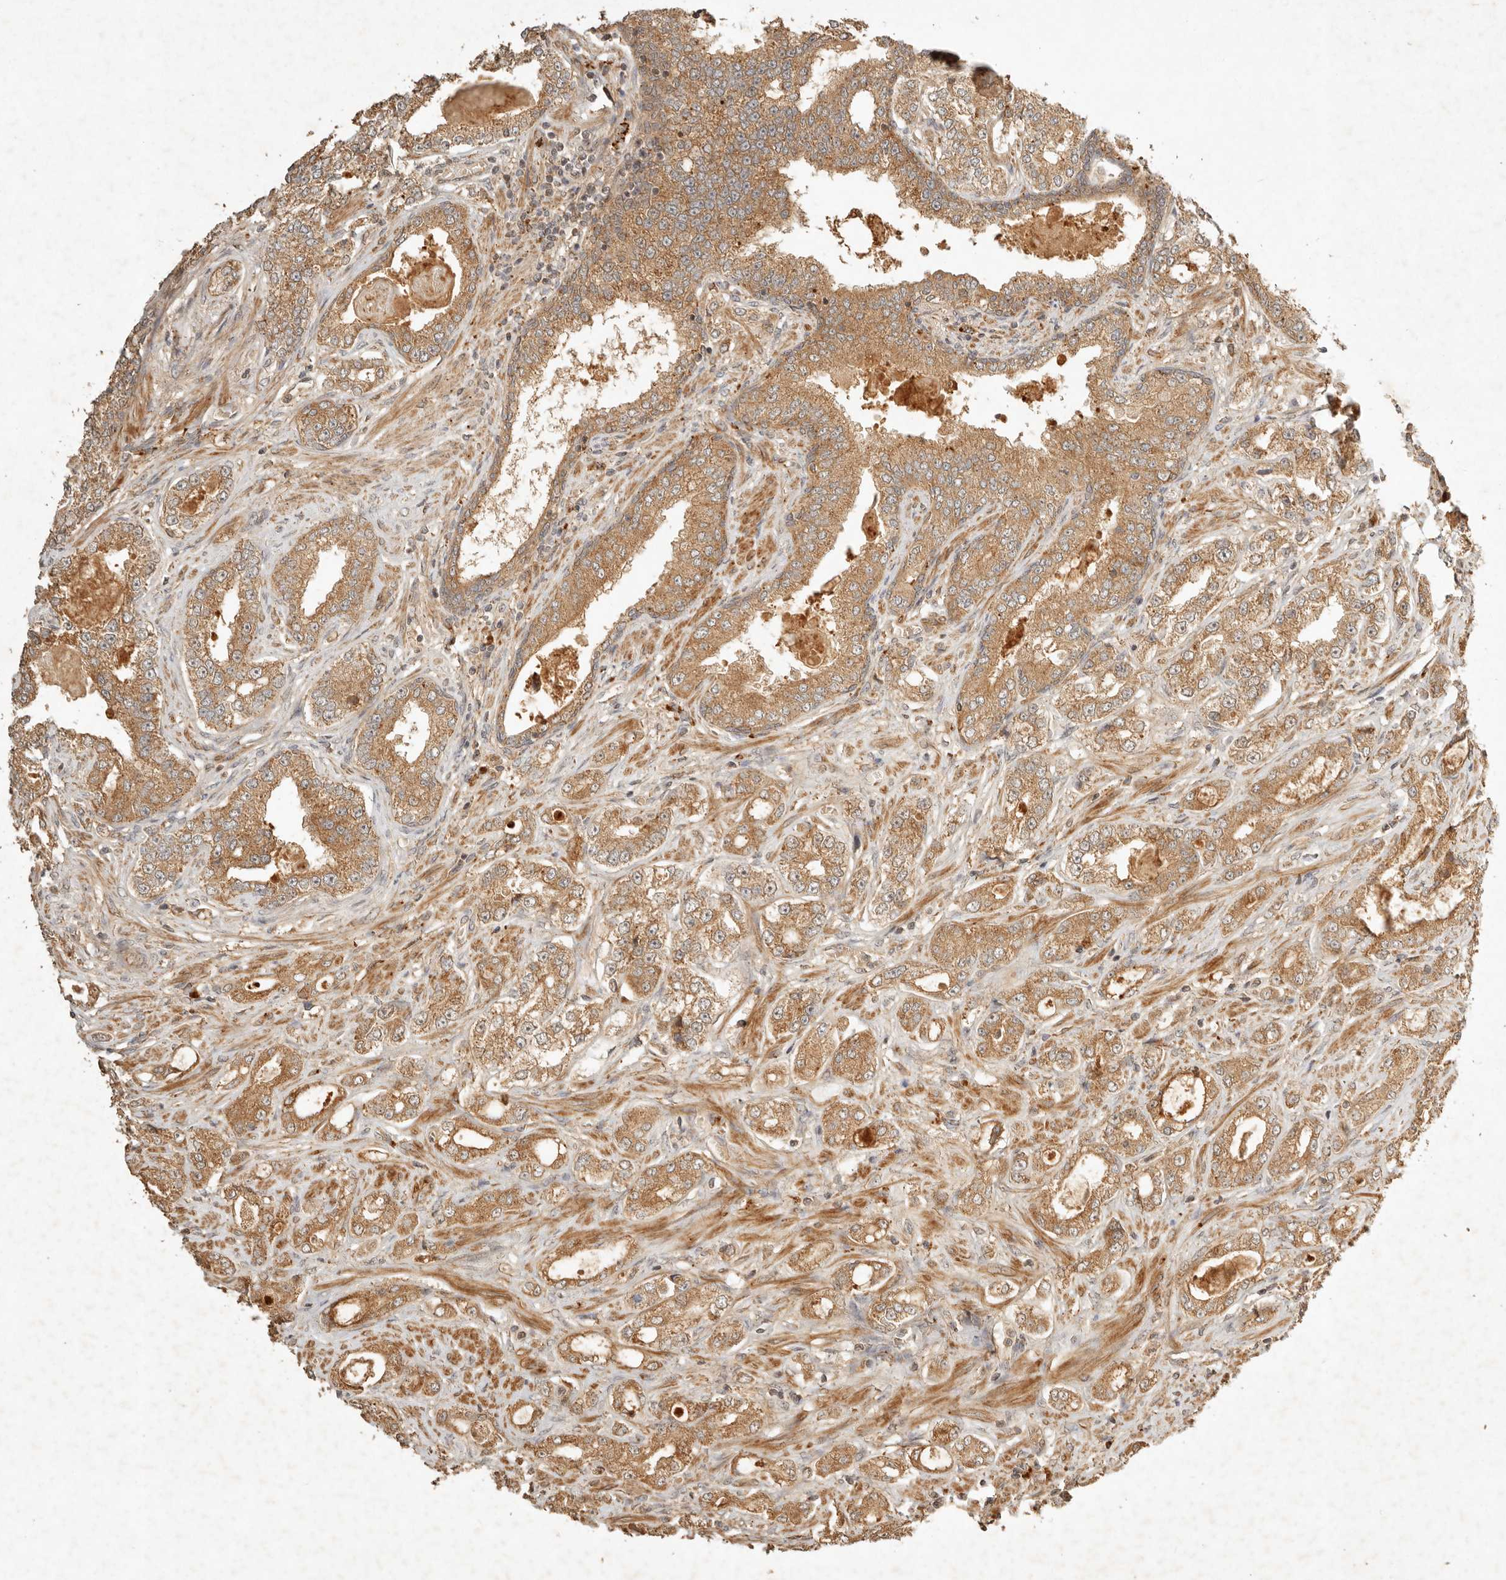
{"staining": {"intensity": "moderate", "quantity": ">75%", "location": "cytoplasmic/membranous"}, "tissue": "prostate cancer", "cell_type": "Tumor cells", "image_type": "cancer", "snomed": [{"axis": "morphology", "description": "Normal tissue, NOS"}, {"axis": "morphology", "description": "Adenocarcinoma, High grade"}, {"axis": "topography", "description": "Prostate"}], "caption": "Immunohistochemical staining of human prostate high-grade adenocarcinoma exhibits medium levels of moderate cytoplasmic/membranous staining in about >75% of tumor cells.", "gene": "CLEC4C", "patient": {"sex": "male", "age": 83}}